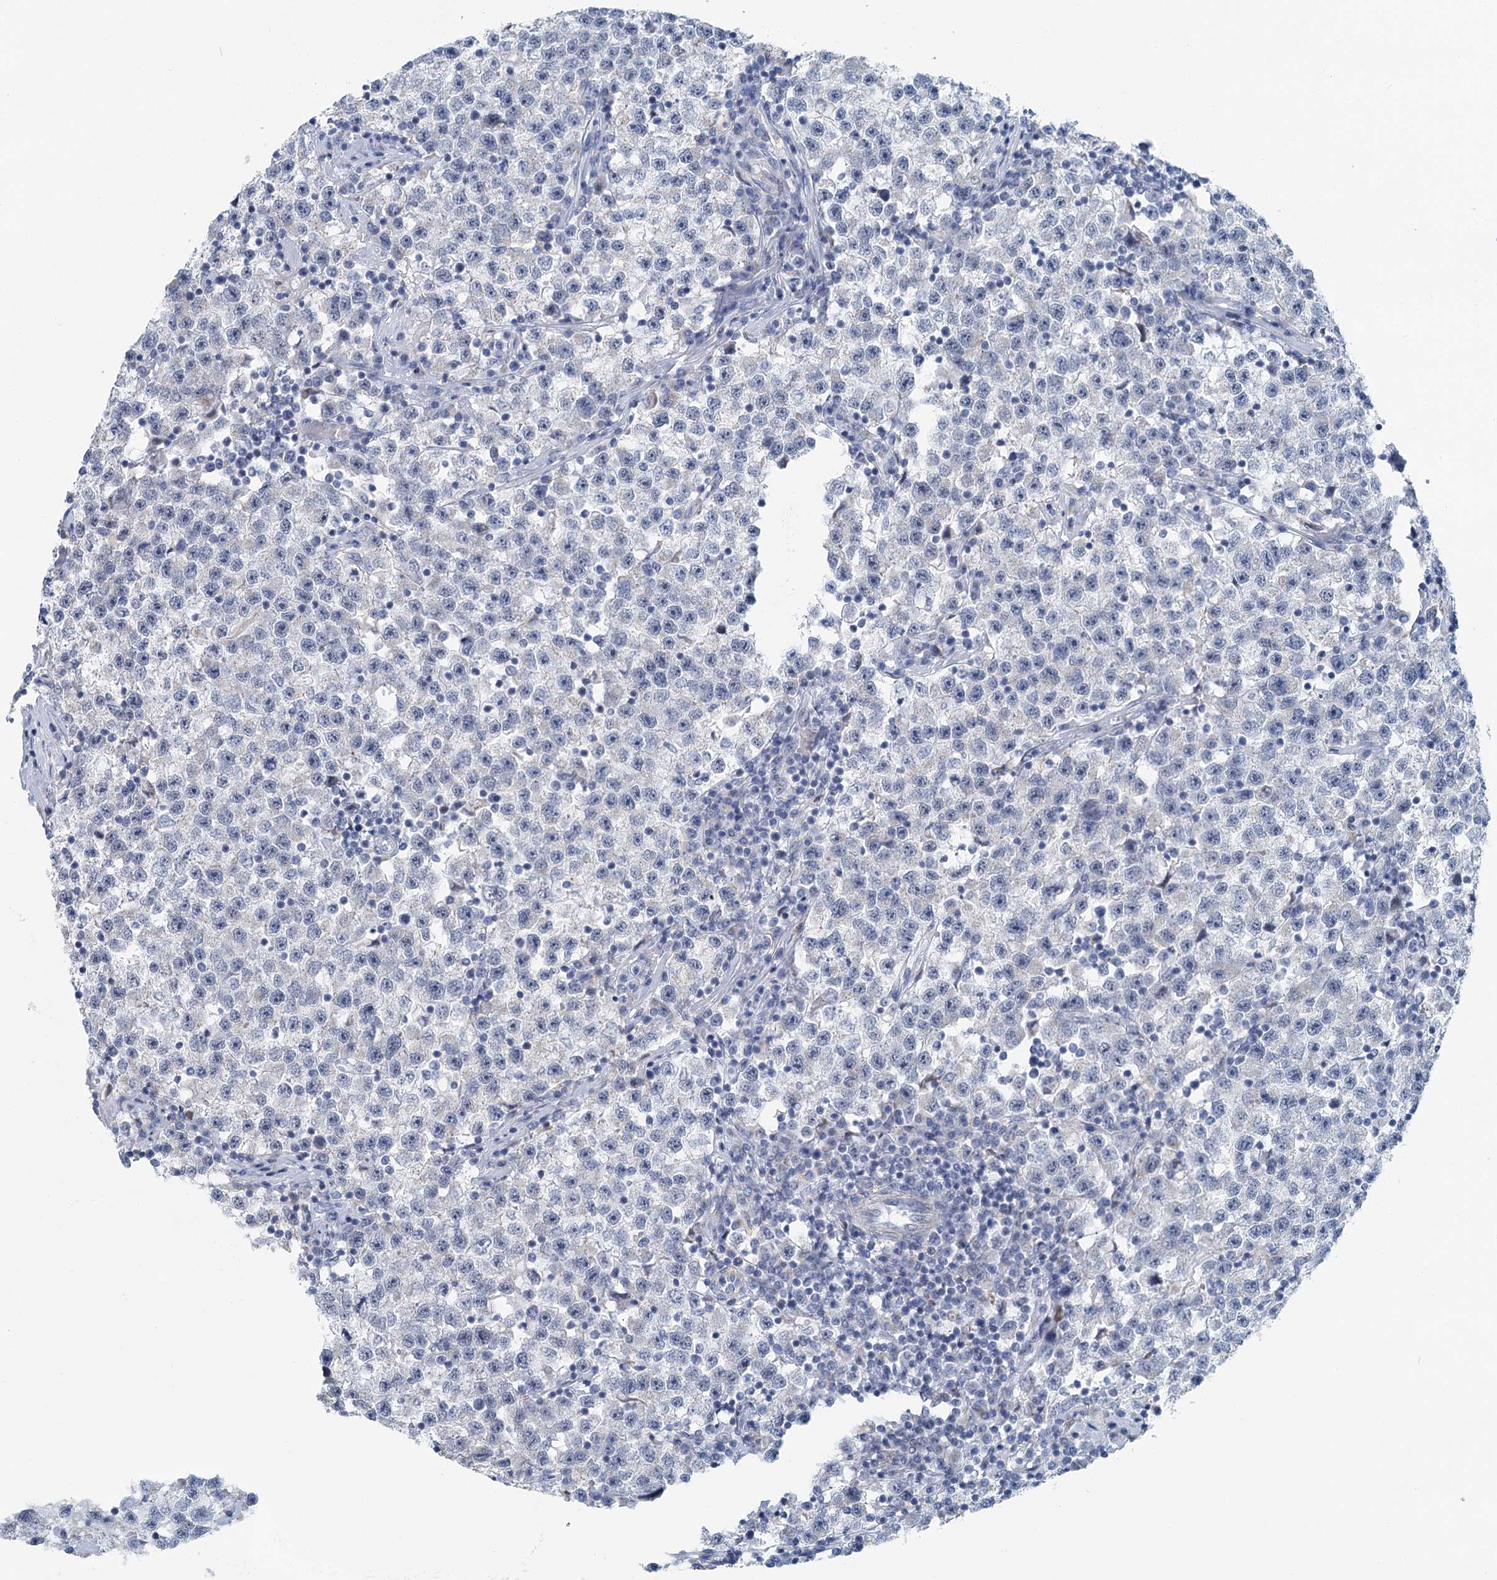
{"staining": {"intensity": "negative", "quantity": "none", "location": "none"}, "tissue": "testis cancer", "cell_type": "Tumor cells", "image_type": "cancer", "snomed": [{"axis": "morphology", "description": "Seminoma, NOS"}, {"axis": "topography", "description": "Testis"}], "caption": "DAB (3,3'-diaminobenzidine) immunohistochemical staining of human seminoma (testis) reveals no significant positivity in tumor cells. (Immunohistochemistry (ihc), brightfield microscopy, high magnification).", "gene": "ZNF527", "patient": {"sex": "male", "age": 22}}